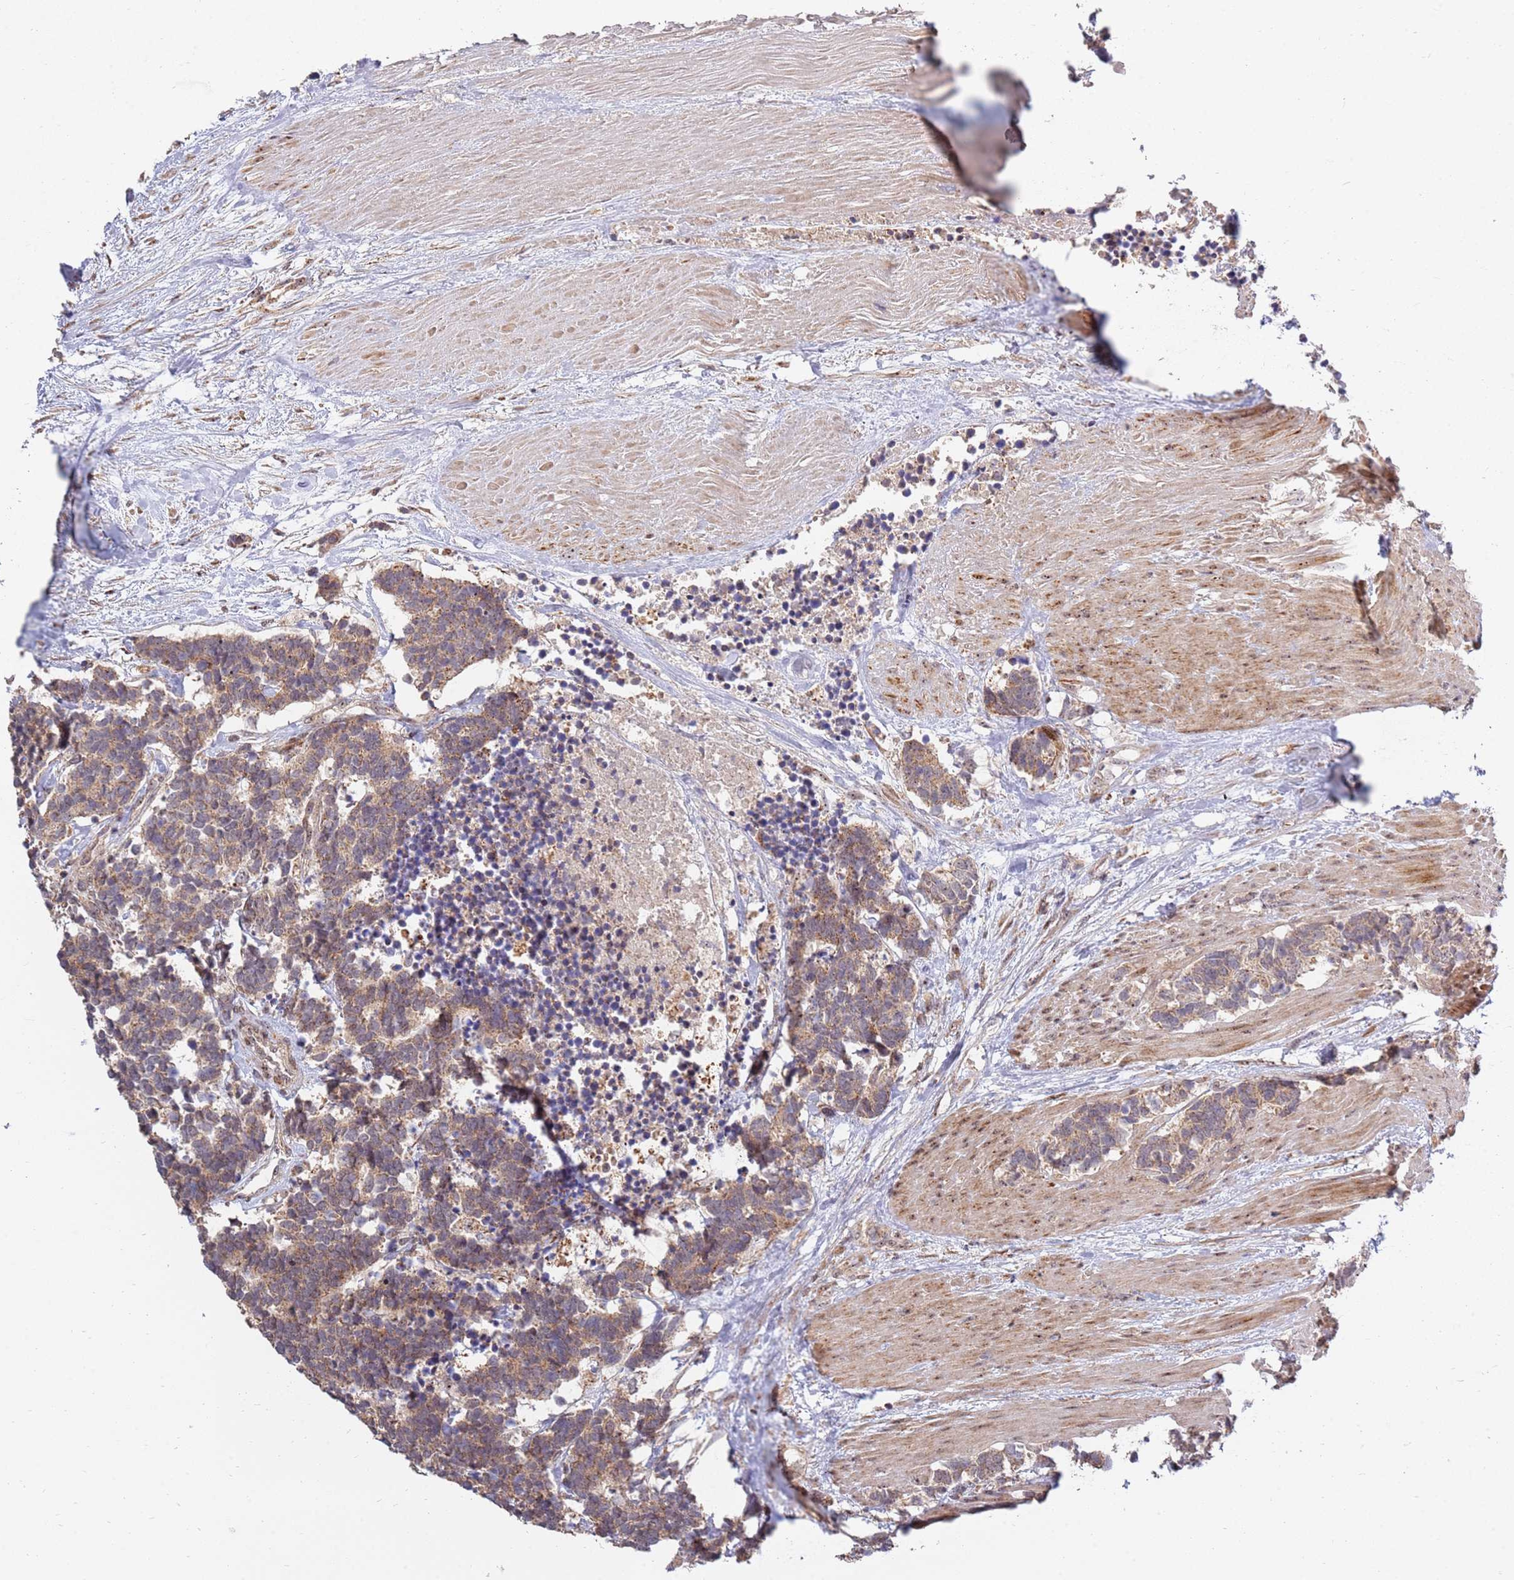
{"staining": {"intensity": "moderate", "quantity": ">75%", "location": "cytoplasmic/membranous"}, "tissue": "carcinoid", "cell_type": "Tumor cells", "image_type": "cancer", "snomed": [{"axis": "morphology", "description": "Carcinoma, NOS"}, {"axis": "morphology", "description": "Carcinoid, malignant, NOS"}, {"axis": "topography", "description": "Urinary bladder"}], "caption": "The histopathology image reveals a brown stain indicating the presence of a protein in the cytoplasmic/membranous of tumor cells in carcinoid. The staining is performed using DAB brown chromogen to label protein expression. The nuclei are counter-stained blue using hematoxylin.", "gene": "KIF25", "patient": {"sex": "male", "age": 57}}